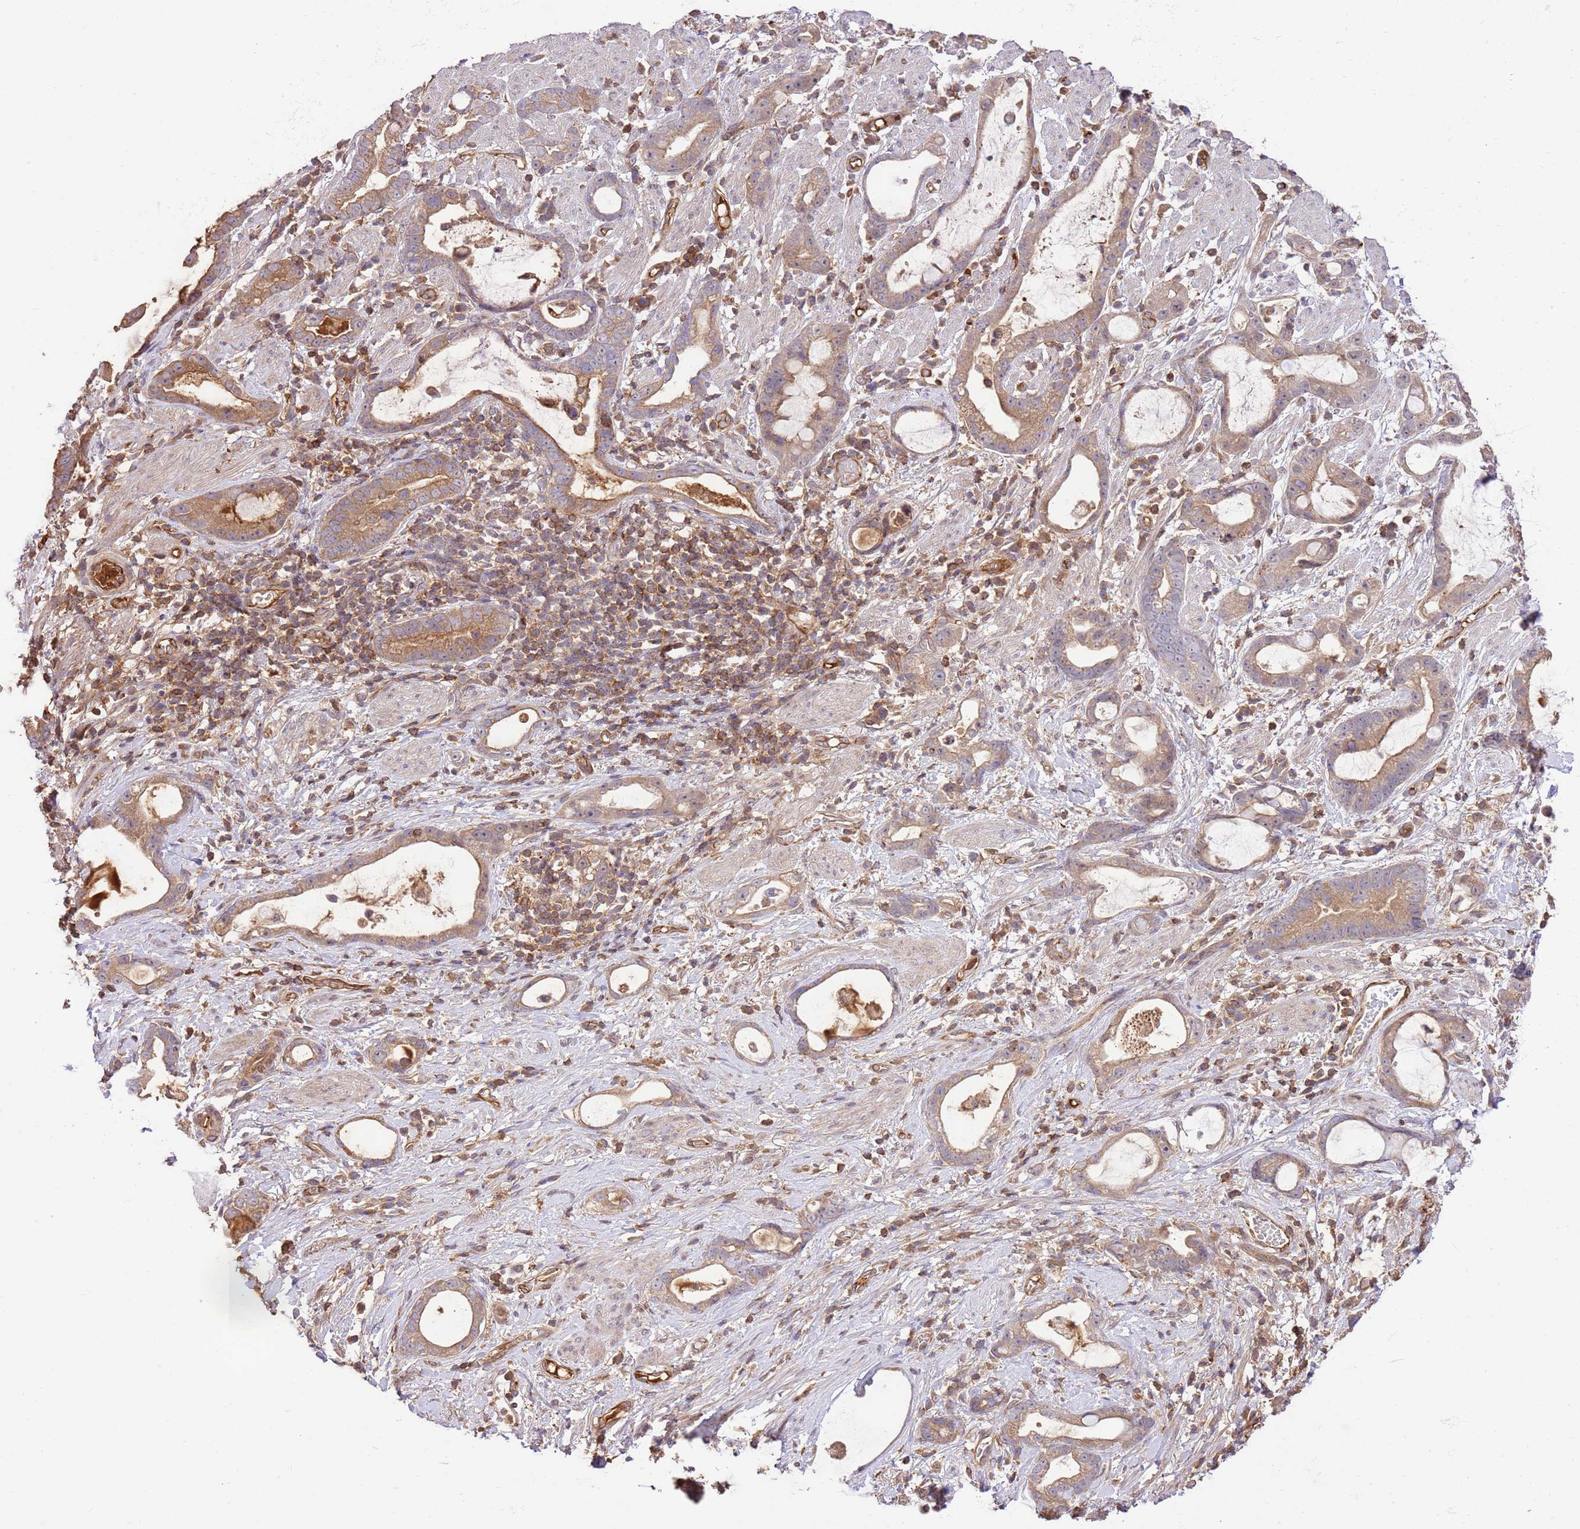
{"staining": {"intensity": "moderate", "quantity": ">75%", "location": "cytoplasmic/membranous"}, "tissue": "stomach cancer", "cell_type": "Tumor cells", "image_type": "cancer", "snomed": [{"axis": "morphology", "description": "Adenocarcinoma, NOS"}, {"axis": "topography", "description": "Stomach"}], "caption": "IHC micrograph of neoplastic tissue: adenocarcinoma (stomach) stained using immunohistochemistry (IHC) demonstrates medium levels of moderate protein expression localized specifically in the cytoplasmic/membranous of tumor cells, appearing as a cytoplasmic/membranous brown color.", "gene": "KATNAL2", "patient": {"sex": "male", "age": 55}}